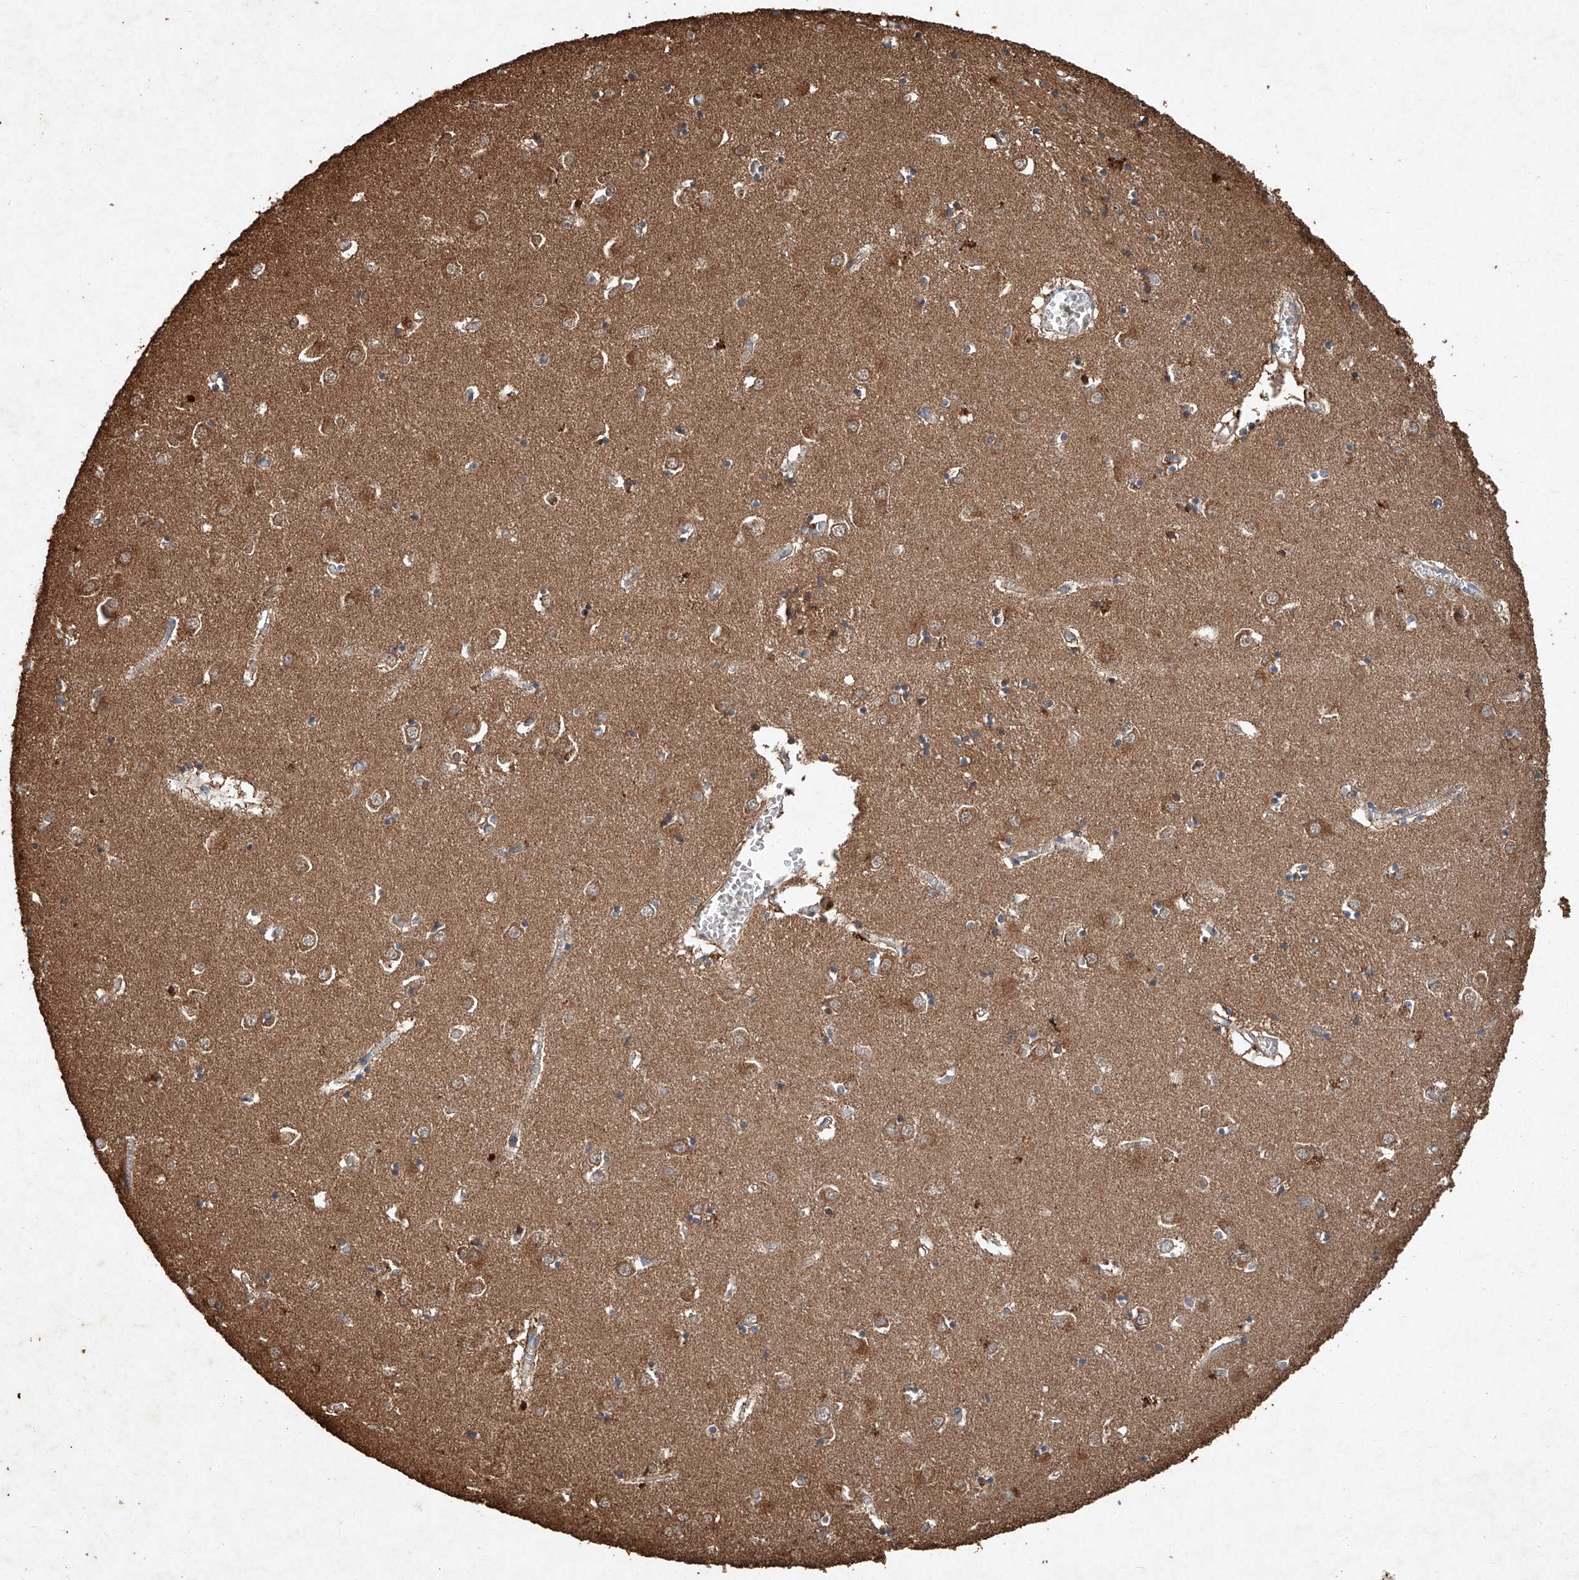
{"staining": {"intensity": "weak", "quantity": "25%-75%", "location": "cytoplasmic/membranous"}, "tissue": "caudate", "cell_type": "Glial cells", "image_type": "normal", "snomed": [{"axis": "morphology", "description": "Normal tissue, NOS"}, {"axis": "topography", "description": "Lateral ventricle wall"}], "caption": "IHC histopathology image of unremarkable caudate: caudate stained using immunohistochemistry (IHC) displays low levels of weak protein expression localized specifically in the cytoplasmic/membranous of glial cells, appearing as a cytoplasmic/membranous brown color.", "gene": "STK3", "patient": {"sex": "male", "age": 70}}